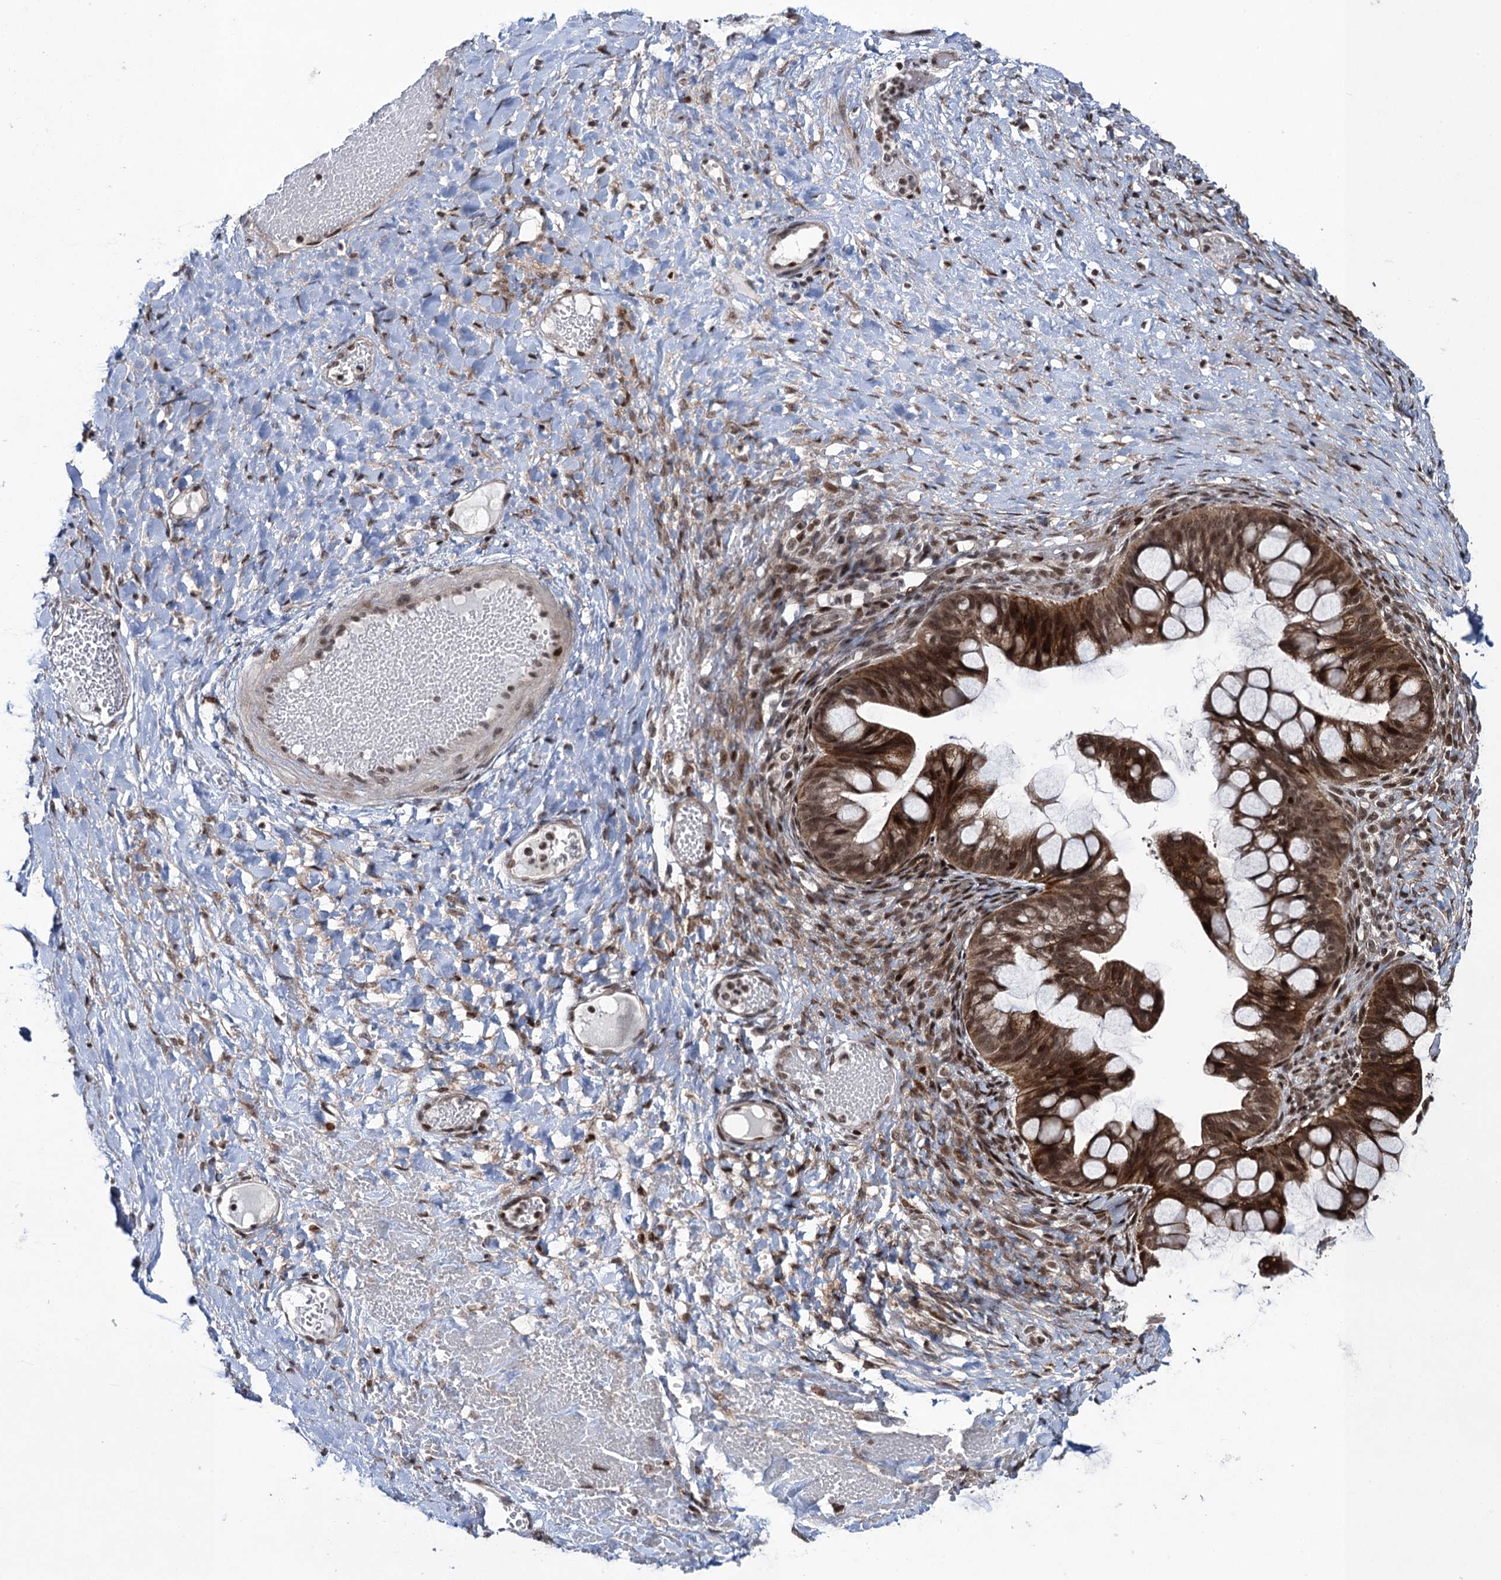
{"staining": {"intensity": "moderate", "quantity": ">75%", "location": "cytoplasmic/membranous,nuclear"}, "tissue": "ovarian cancer", "cell_type": "Tumor cells", "image_type": "cancer", "snomed": [{"axis": "morphology", "description": "Cystadenocarcinoma, mucinous, NOS"}, {"axis": "topography", "description": "Ovary"}], "caption": "Immunohistochemistry (IHC) micrograph of neoplastic tissue: mucinous cystadenocarcinoma (ovarian) stained using immunohistochemistry (IHC) reveals medium levels of moderate protein expression localized specifically in the cytoplasmic/membranous and nuclear of tumor cells, appearing as a cytoplasmic/membranous and nuclear brown color.", "gene": "ZNF169", "patient": {"sex": "female", "age": 73}}